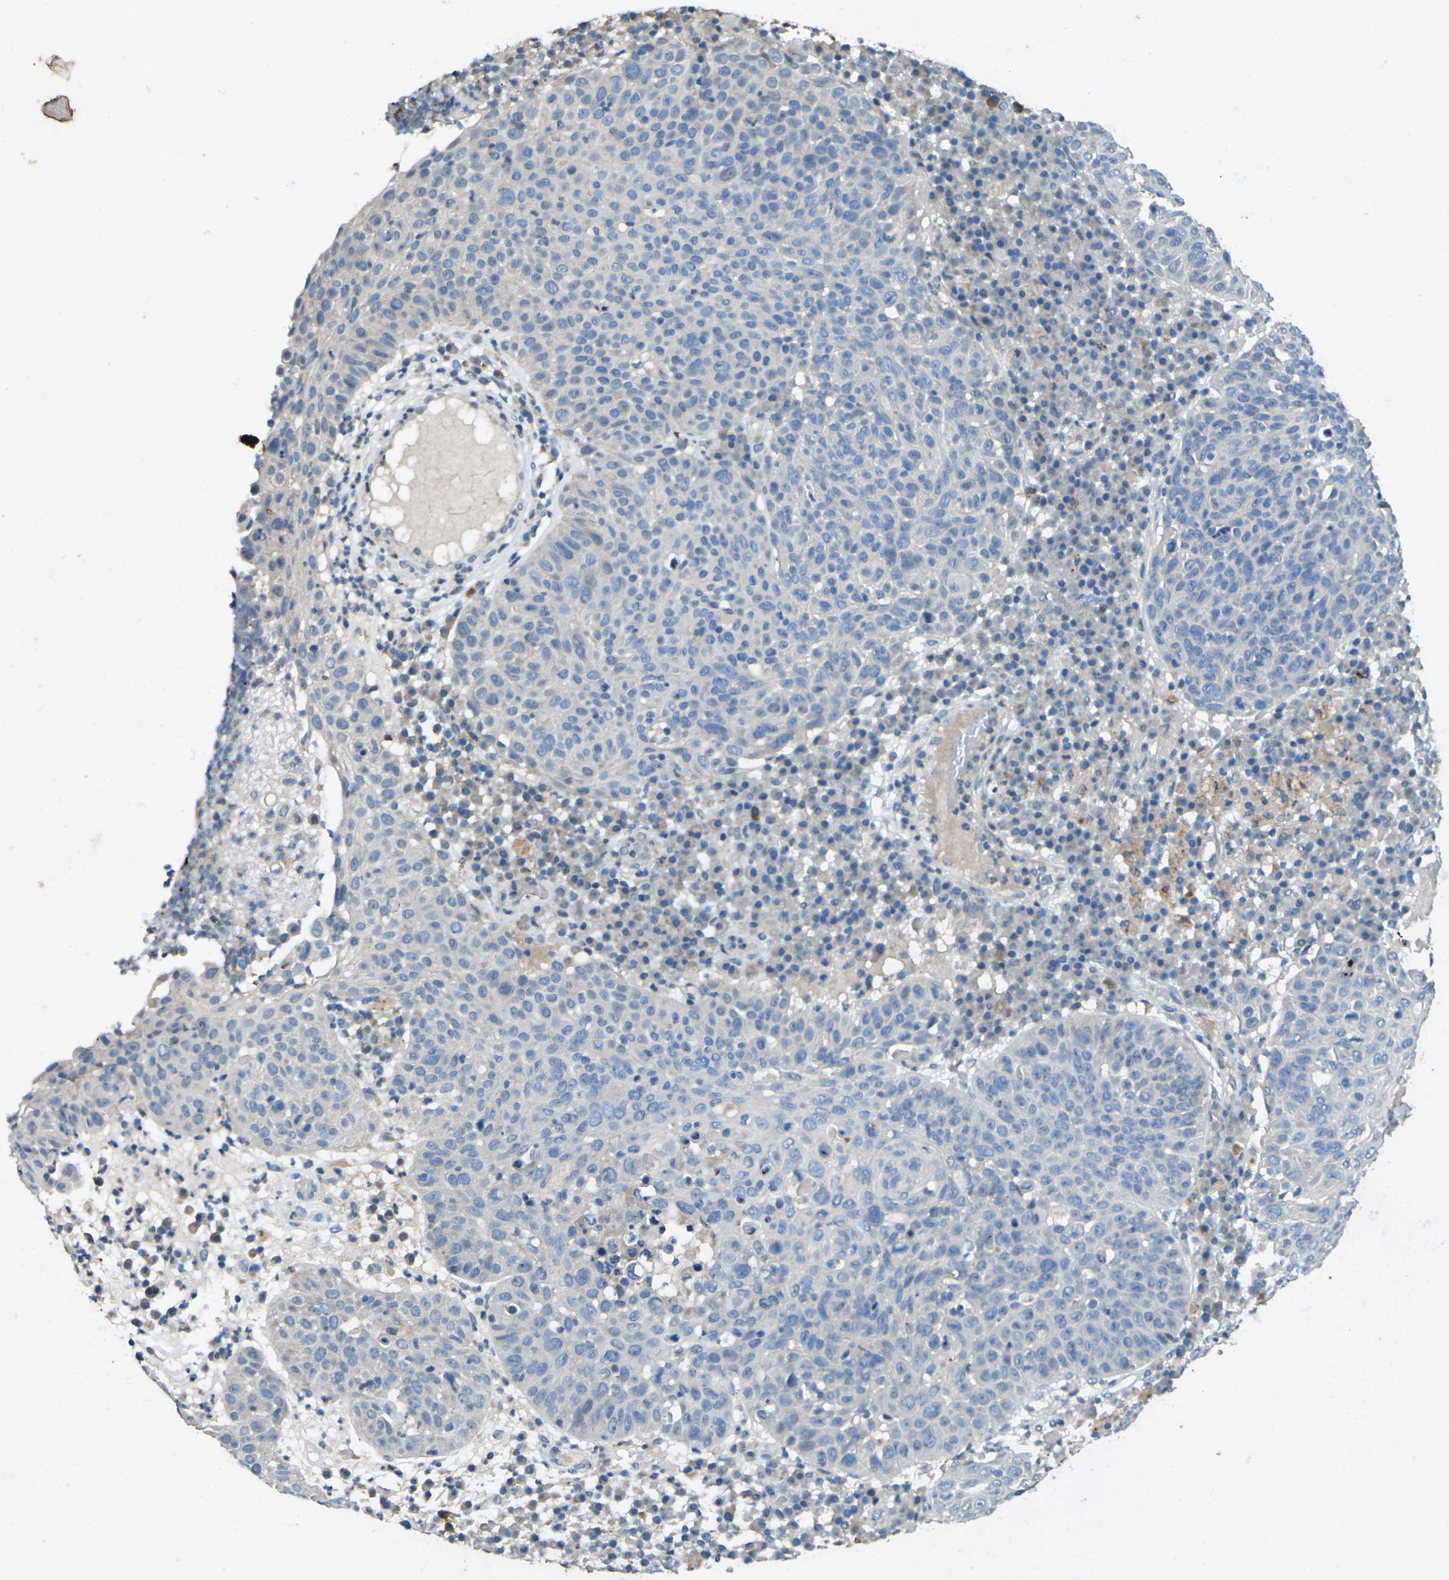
{"staining": {"intensity": "negative", "quantity": "none", "location": "none"}, "tissue": "skin cancer", "cell_type": "Tumor cells", "image_type": "cancer", "snomed": [{"axis": "morphology", "description": "Squamous cell carcinoma in situ, NOS"}, {"axis": "morphology", "description": "Squamous cell carcinoma, NOS"}, {"axis": "topography", "description": "Skin"}], "caption": "Skin cancer (squamous cell carcinoma in situ) was stained to show a protein in brown. There is no significant staining in tumor cells.", "gene": "SIGLEC14", "patient": {"sex": "male", "age": 93}}